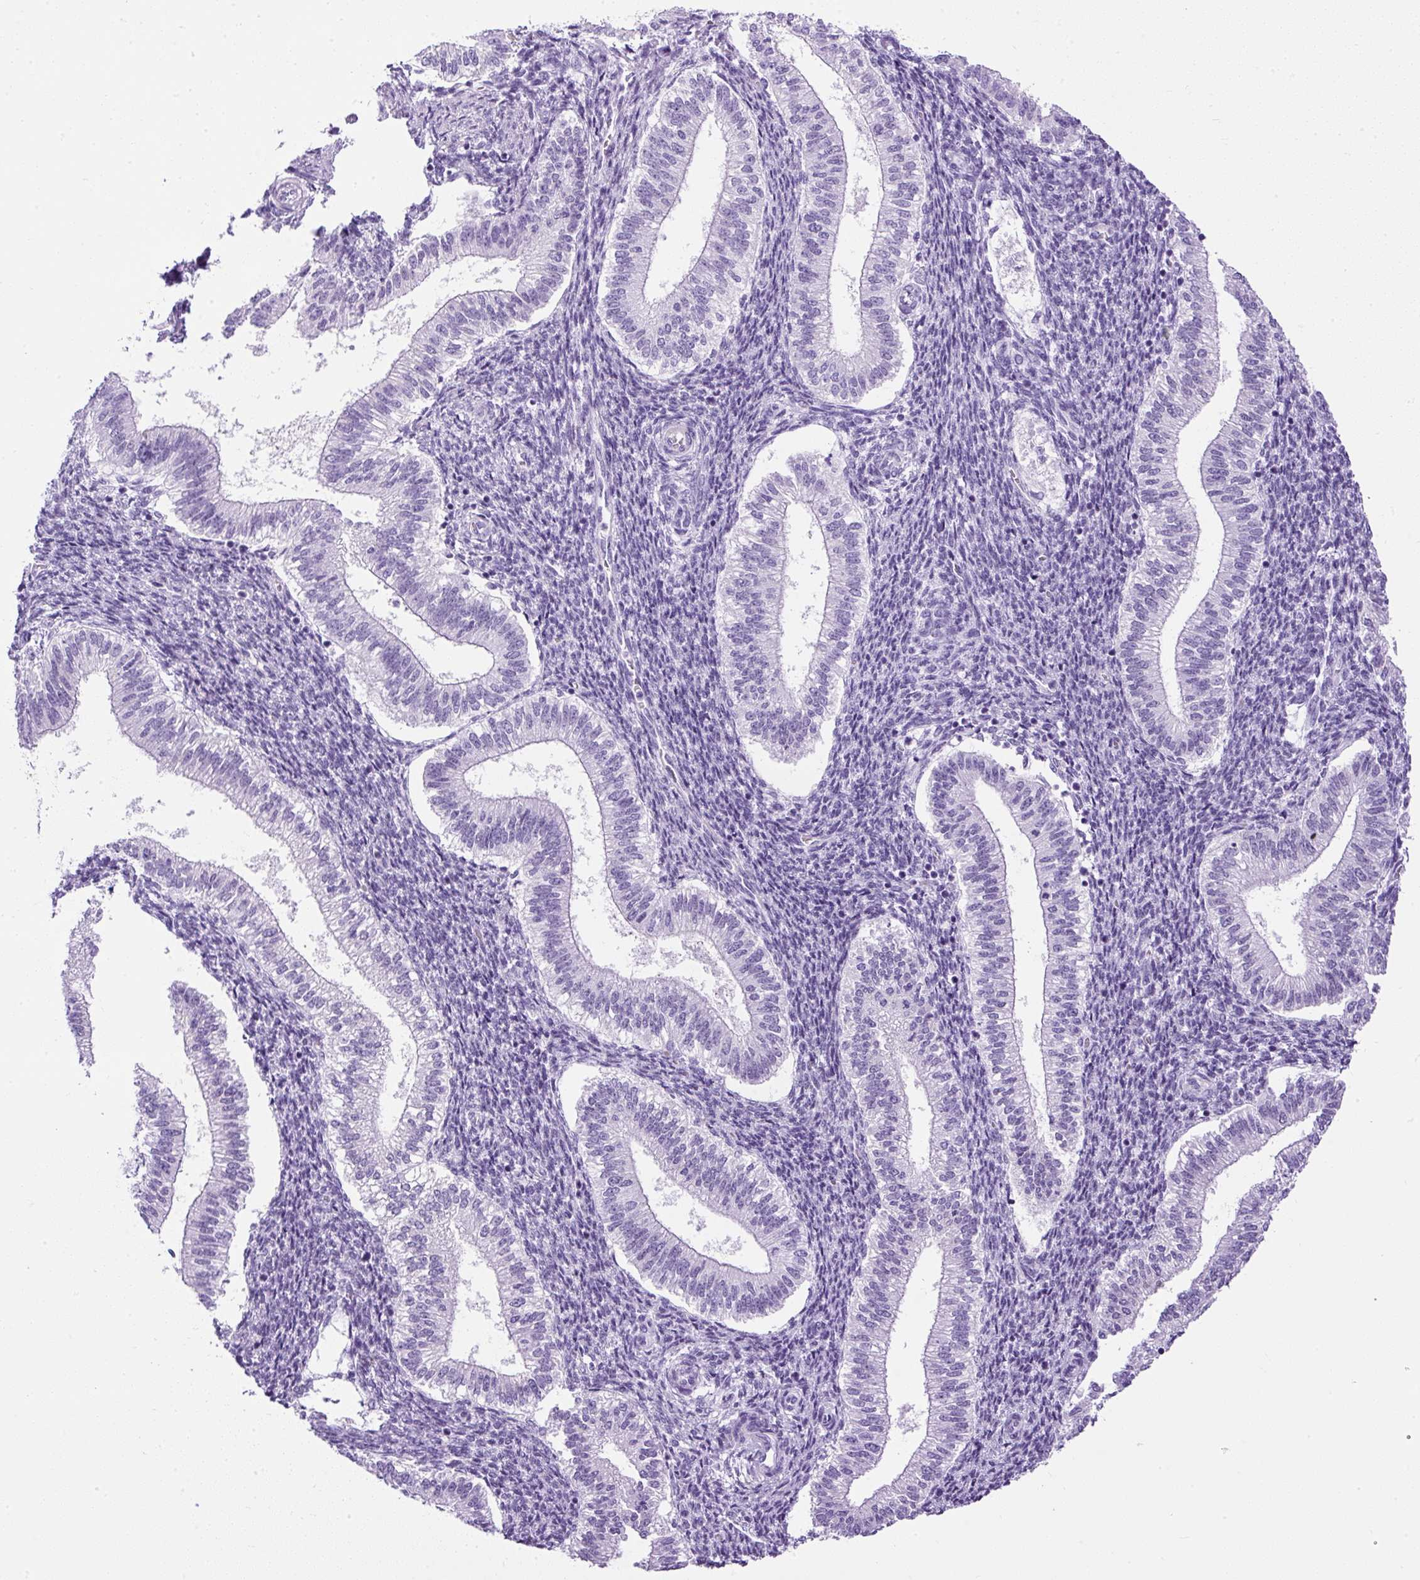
{"staining": {"intensity": "negative", "quantity": "none", "location": "none"}, "tissue": "endometrium", "cell_type": "Cells in endometrial stroma", "image_type": "normal", "snomed": [{"axis": "morphology", "description": "Normal tissue, NOS"}, {"axis": "topography", "description": "Endometrium"}], "caption": "Immunohistochemical staining of unremarkable endometrium exhibits no significant positivity in cells in endometrial stroma. (DAB immunohistochemistry with hematoxylin counter stain).", "gene": "UPP1", "patient": {"sex": "female", "age": 25}}